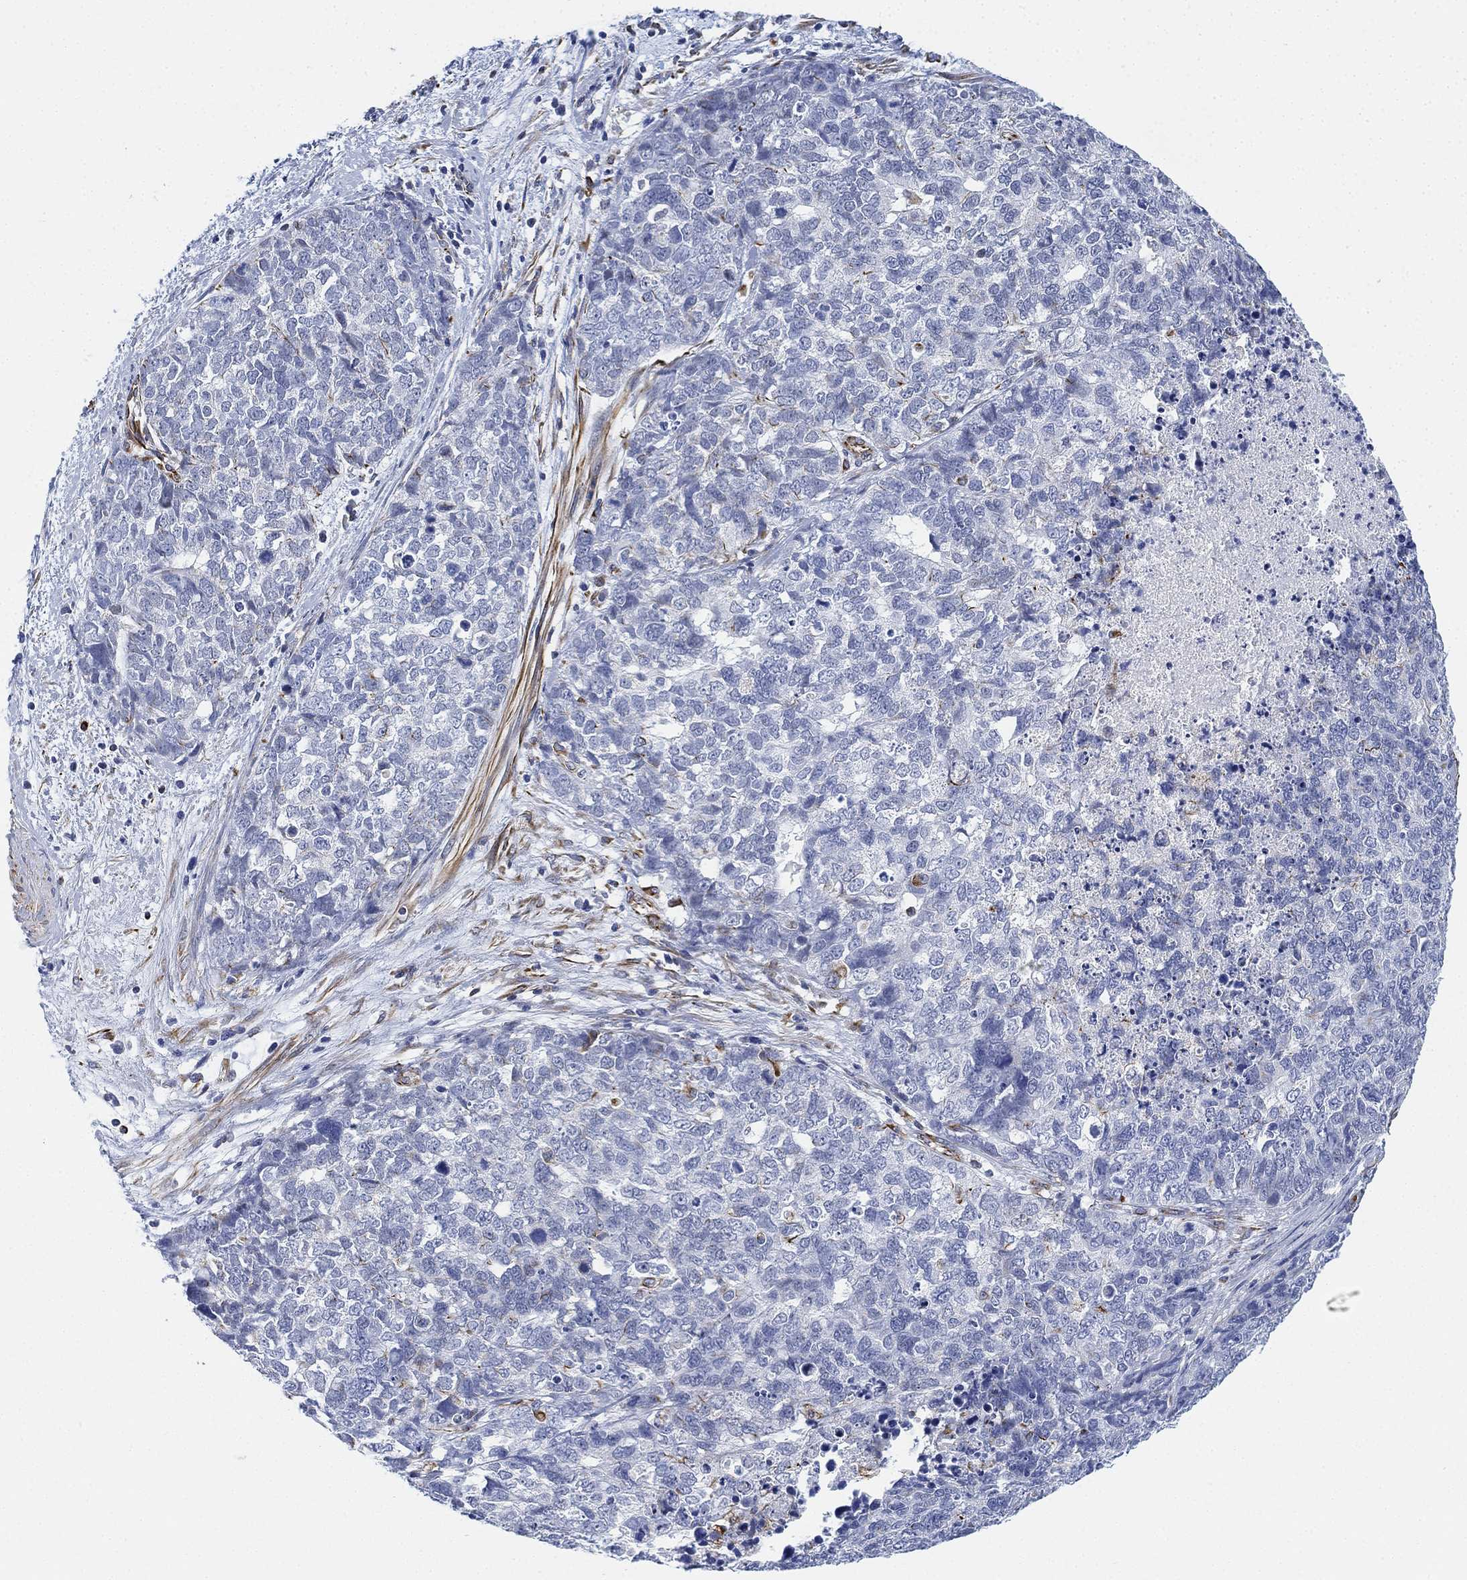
{"staining": {"intensity": "negative", "quantity": "none", "location": "none"}, "tissue": "cervical cancer", "cell_type": "Tumor cells", "image_type": "cancer", "snomed": [{"axis": "morphology", "description": "Squamous cell carcinoma, NOS"}, {"axis": "topography", "description": "Cervix"}], "caption": "Immunohistochemistry (IHC) of cervical cancer (squamous cell carcinoma) shows no positivity in tumor cells. (DAB IHC visualized using brightfield microscopy, high magnification).", "gene": "PSKH2", "patient": {"sex": "female", "age": 63}}